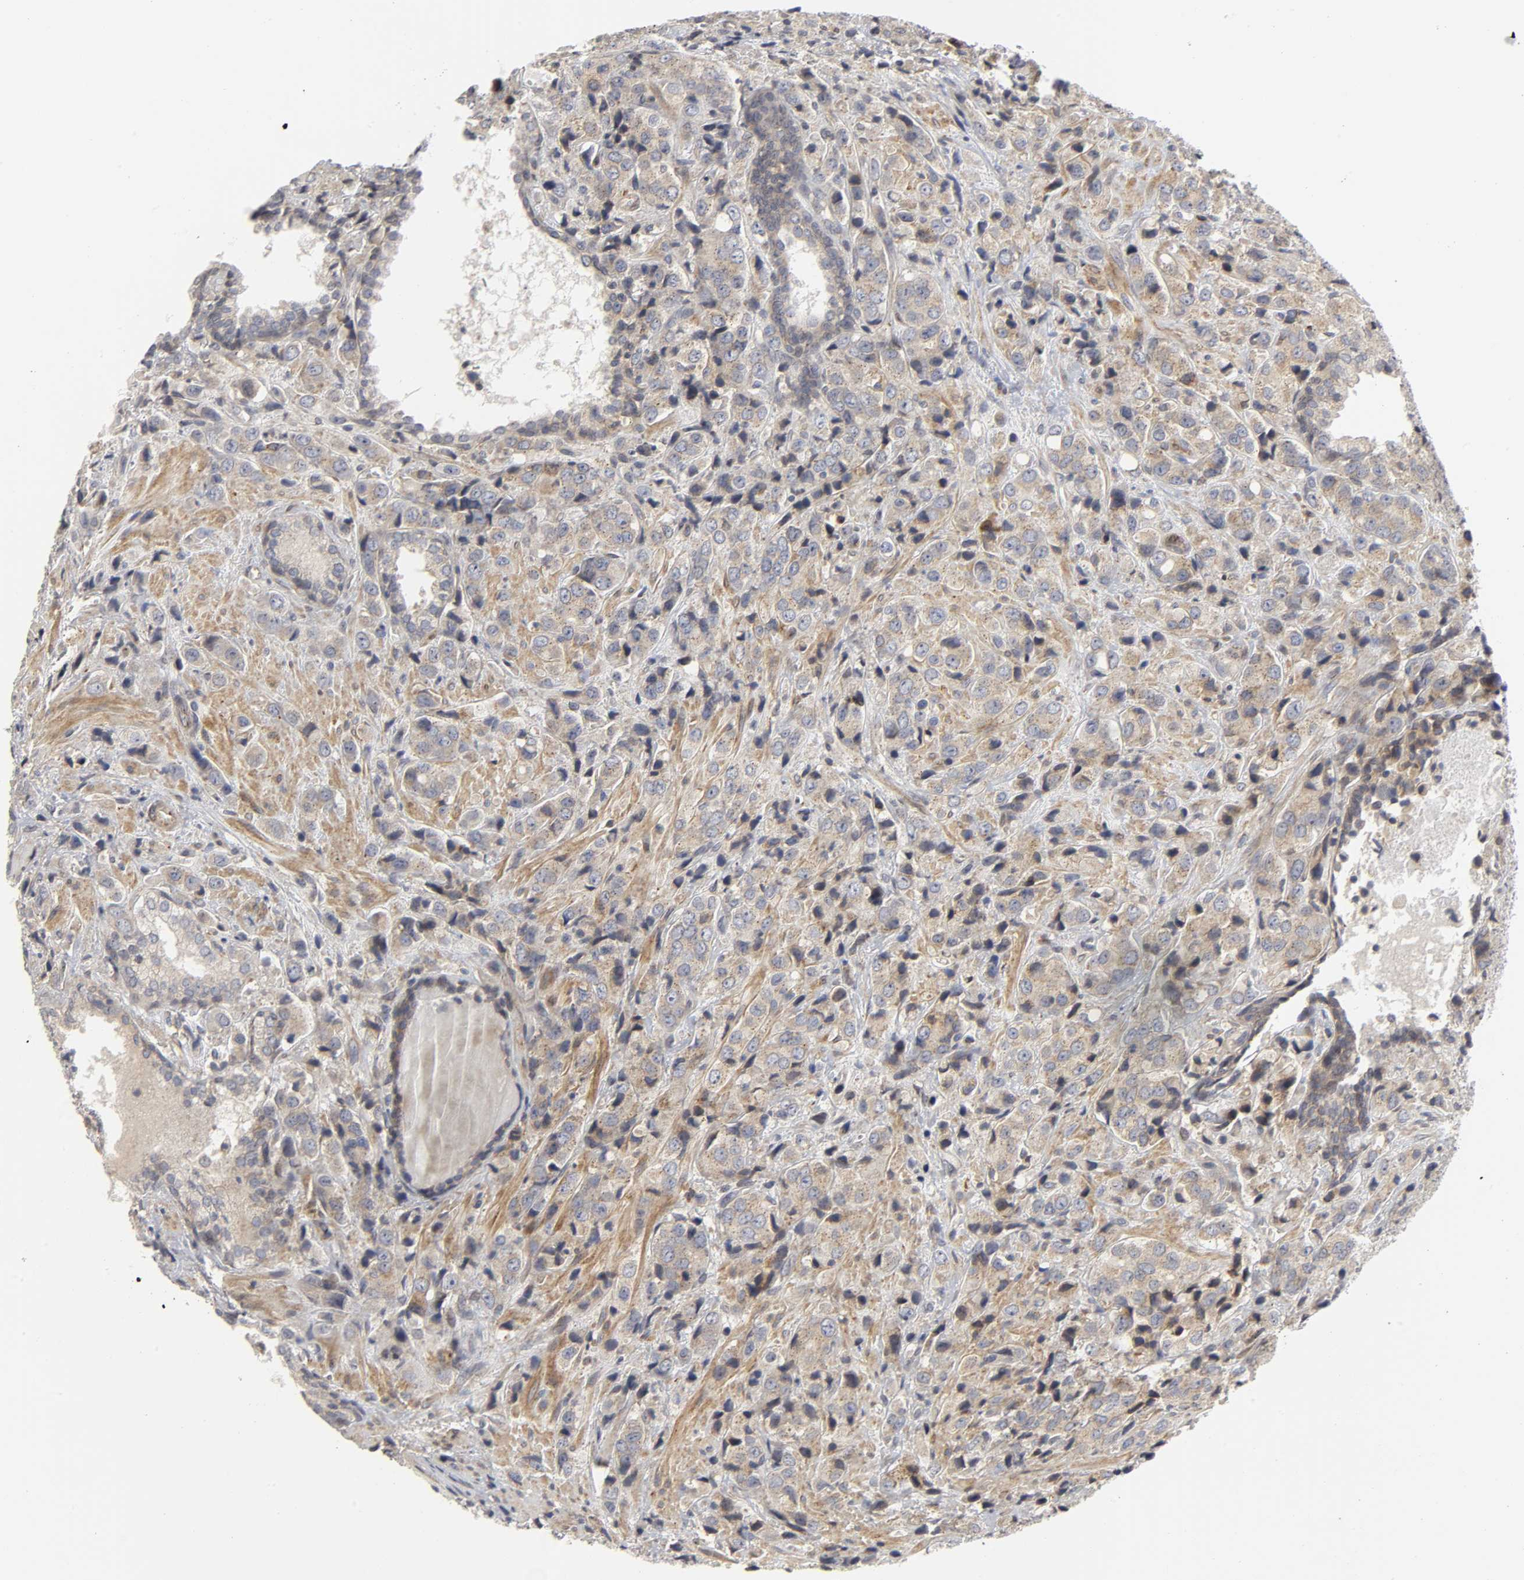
{"staining": {"intensity": "moderate", "quantity": "25%-75%", "location": "cytoplasmic/membranous"}, "tissue": "prostate cancer", "cell_type": "Tumor cells", "image_type": "cancer", "snomed": [{"axis": "morphology", "description": "Adenocarcinoma, High grade"}, {"axis": "topography", "description": "Prostate"}], "caption": "An image of human prostate adenocarcinoma (high-grade) stained for a protein demonstrates moderate cytoplasmic/membranous brown staining in tumor cells.", "gene": "ASB6", "patient": {"sex": "male", "age": 70}}